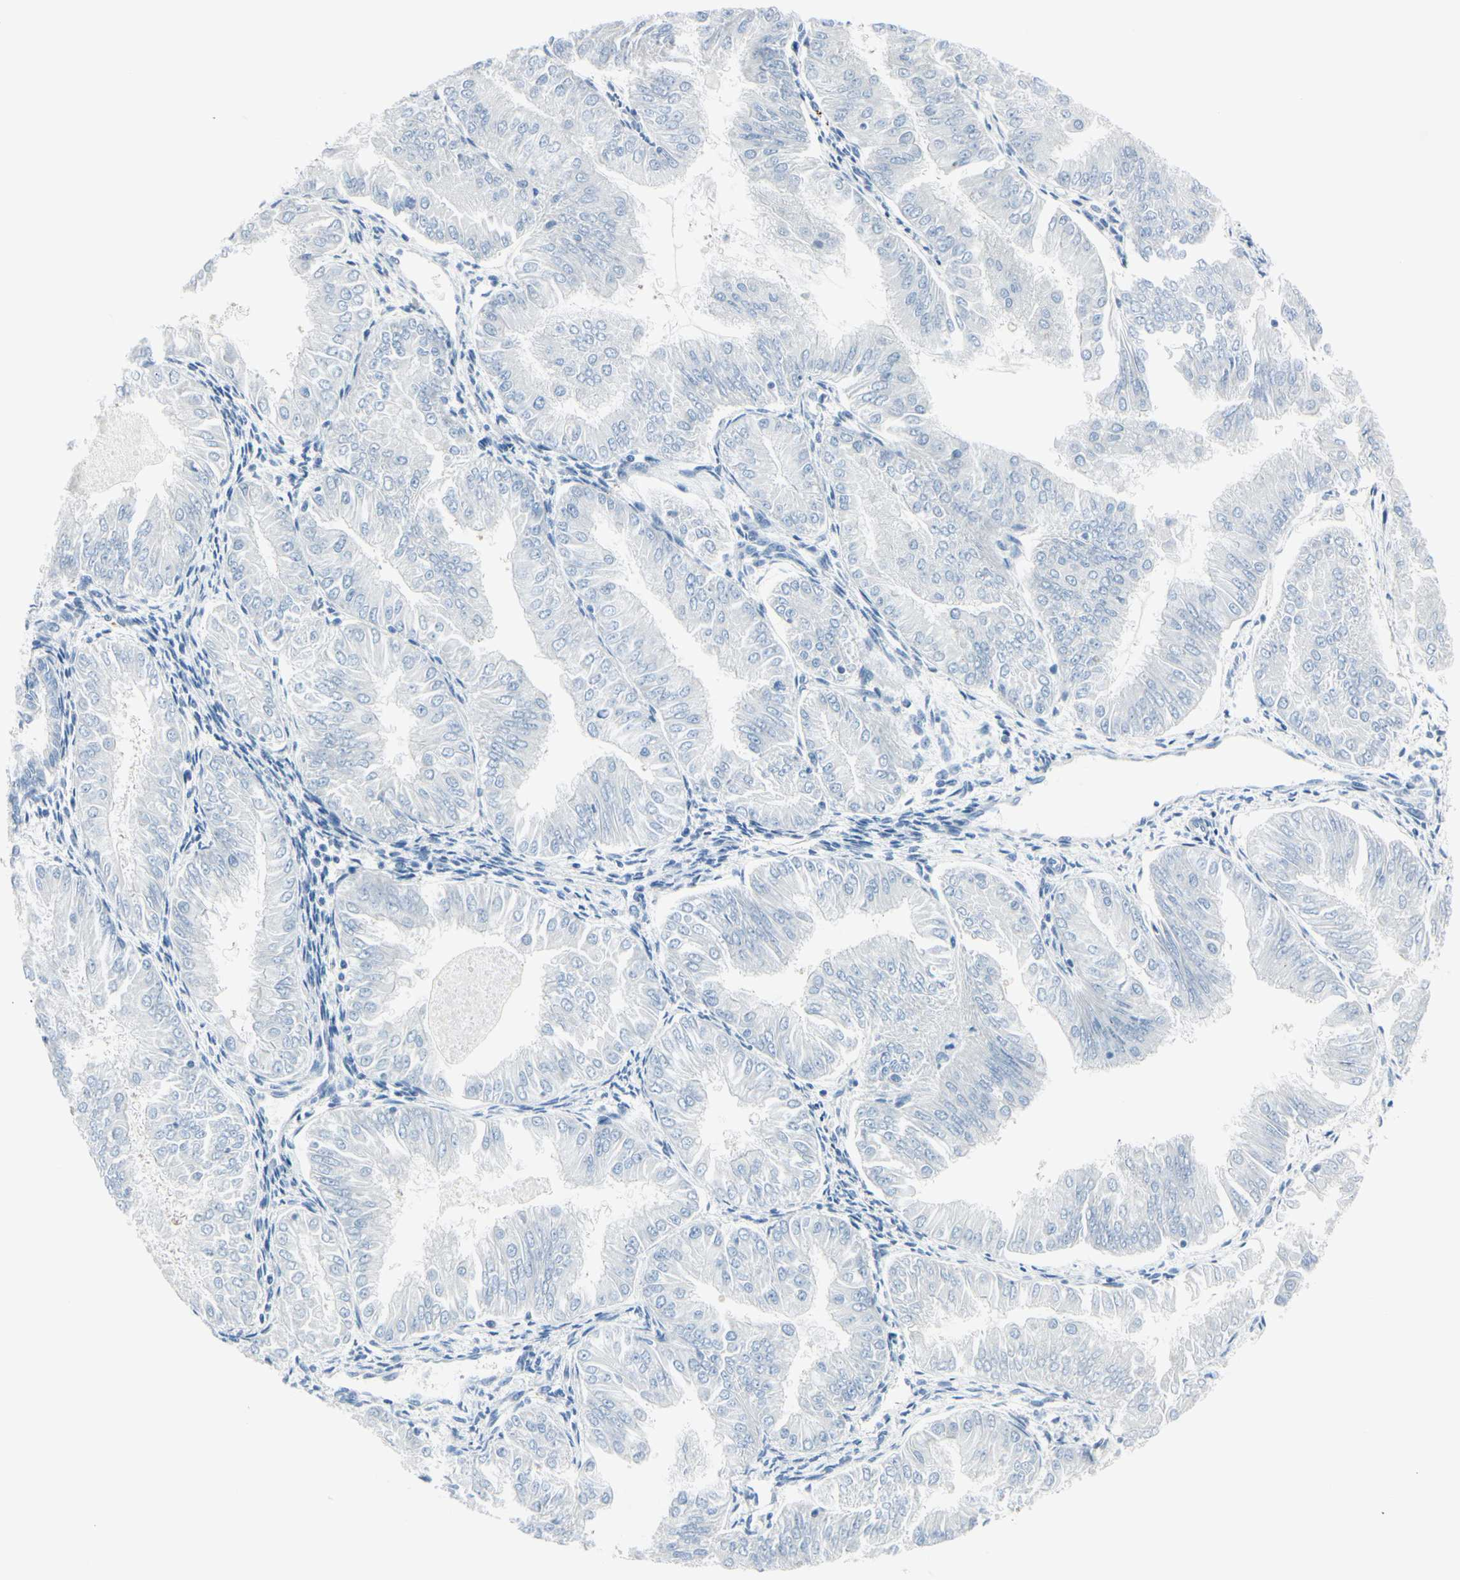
{"staining": {"intensity": "negative", "quantity": "none", "location": "none"}, "tissue": "endometrial cancer", "cell_type": "Tumor cells", "image_type": "cancer", "snomed": [{"axis": "morphology", "description": "Adenocarcinoma, NOS"}, {"axis": "topography", "description": "Endometrium"}], "caption": "The immunohistochemistry (IHC) micrograph has no significant expression in tumor cells of endometrial cancer (adenocarcinoma) tissue.", "gene": "PEBP1", "patient": {"sex": "female", "age": 53}}